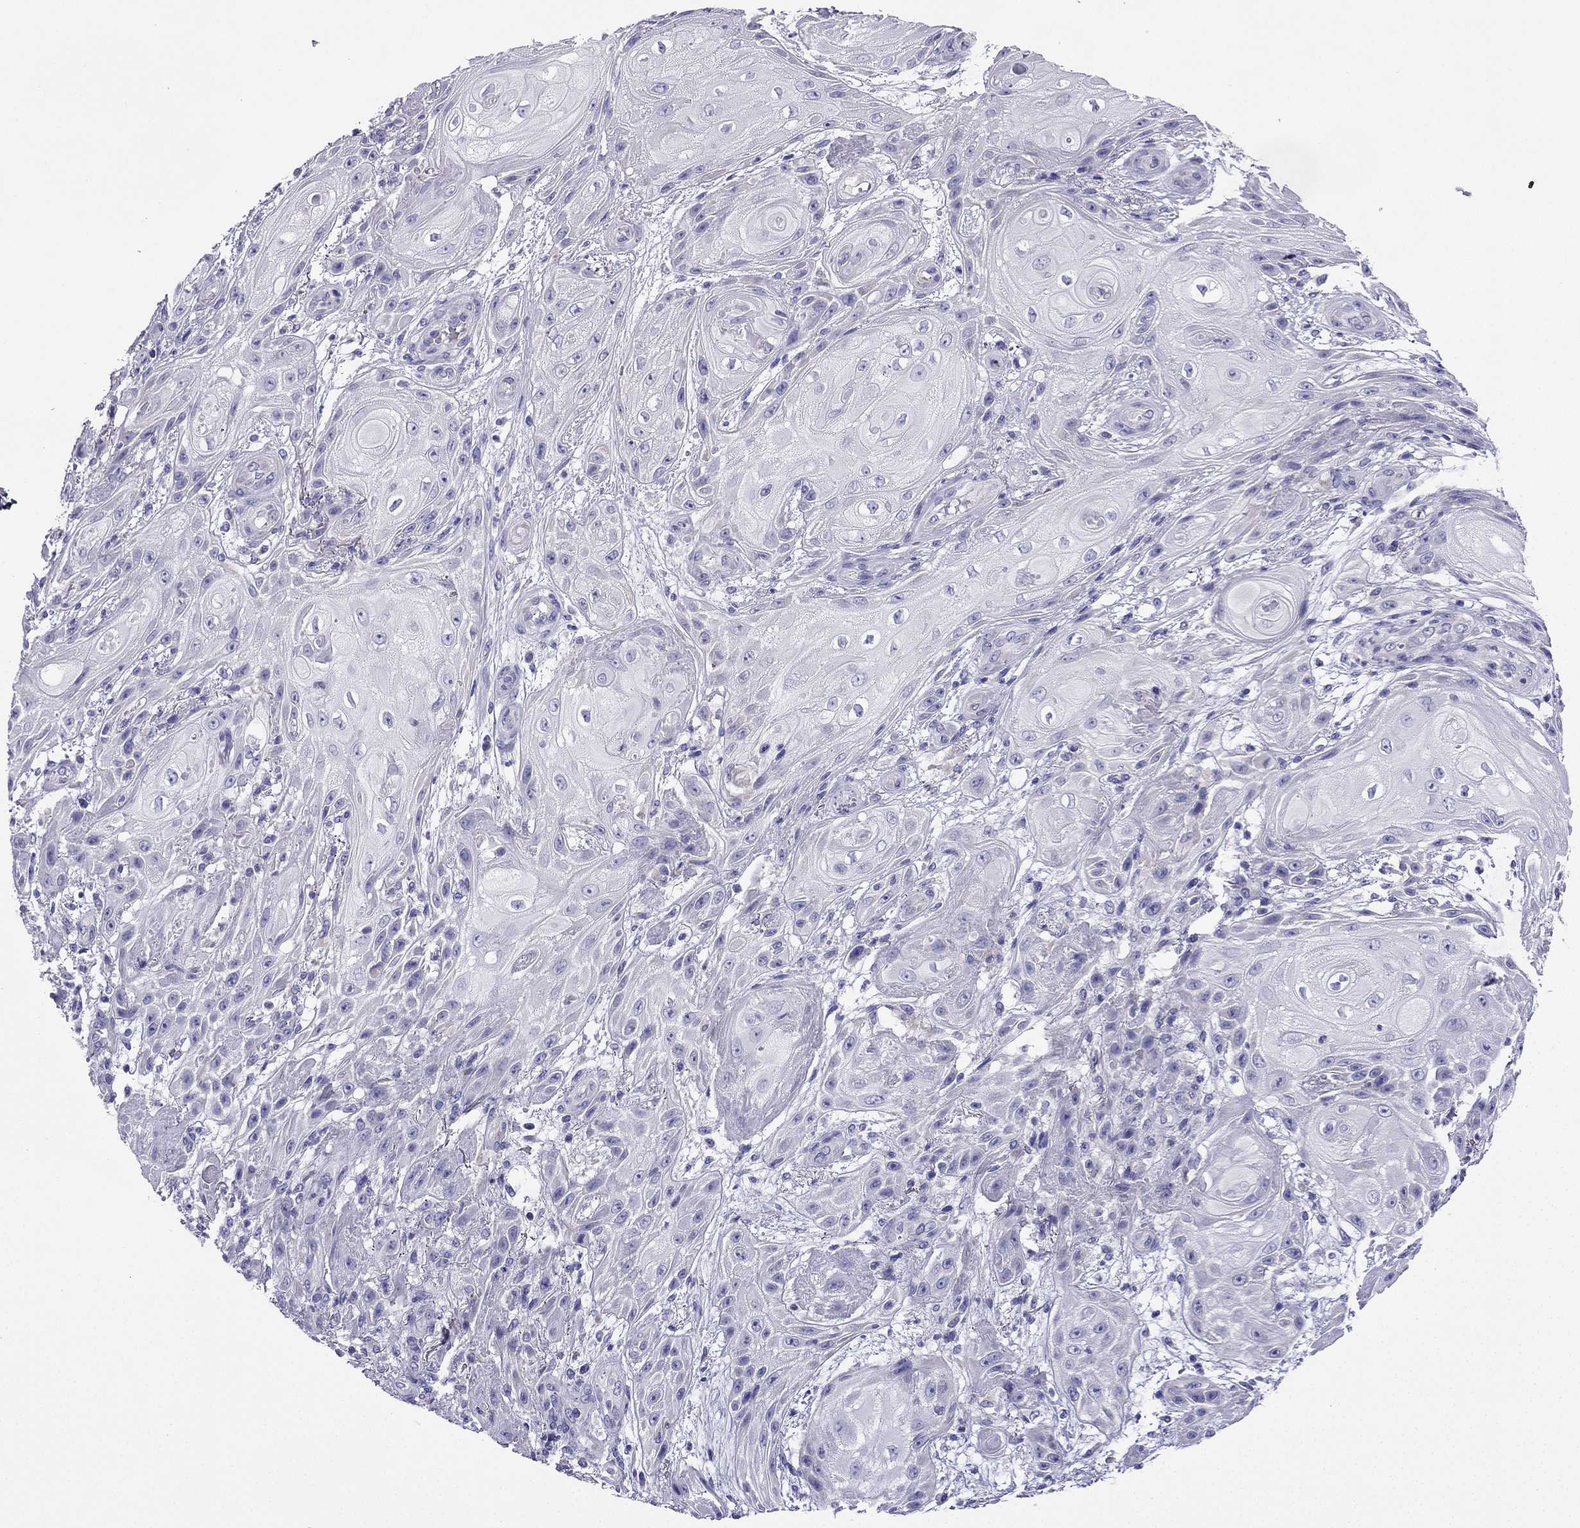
{"staining": {"intensity": "negative", "quantity": "none", "location": "none"}, "tissue": "skin cancer", "cell_type": "Tumor cells", "image_type": "cancer", "snomed": [{"axis": "morphology", "description": "Squamous cell carcinoma, NOS"}, {"axis": "topography", "description": "Skin"}], "caption": "Protein analysis of skin cancer exhibits no significant staining in tumor cells.", "gene": "KIF5A", "patient": {"sex": "male", "age": 62}}